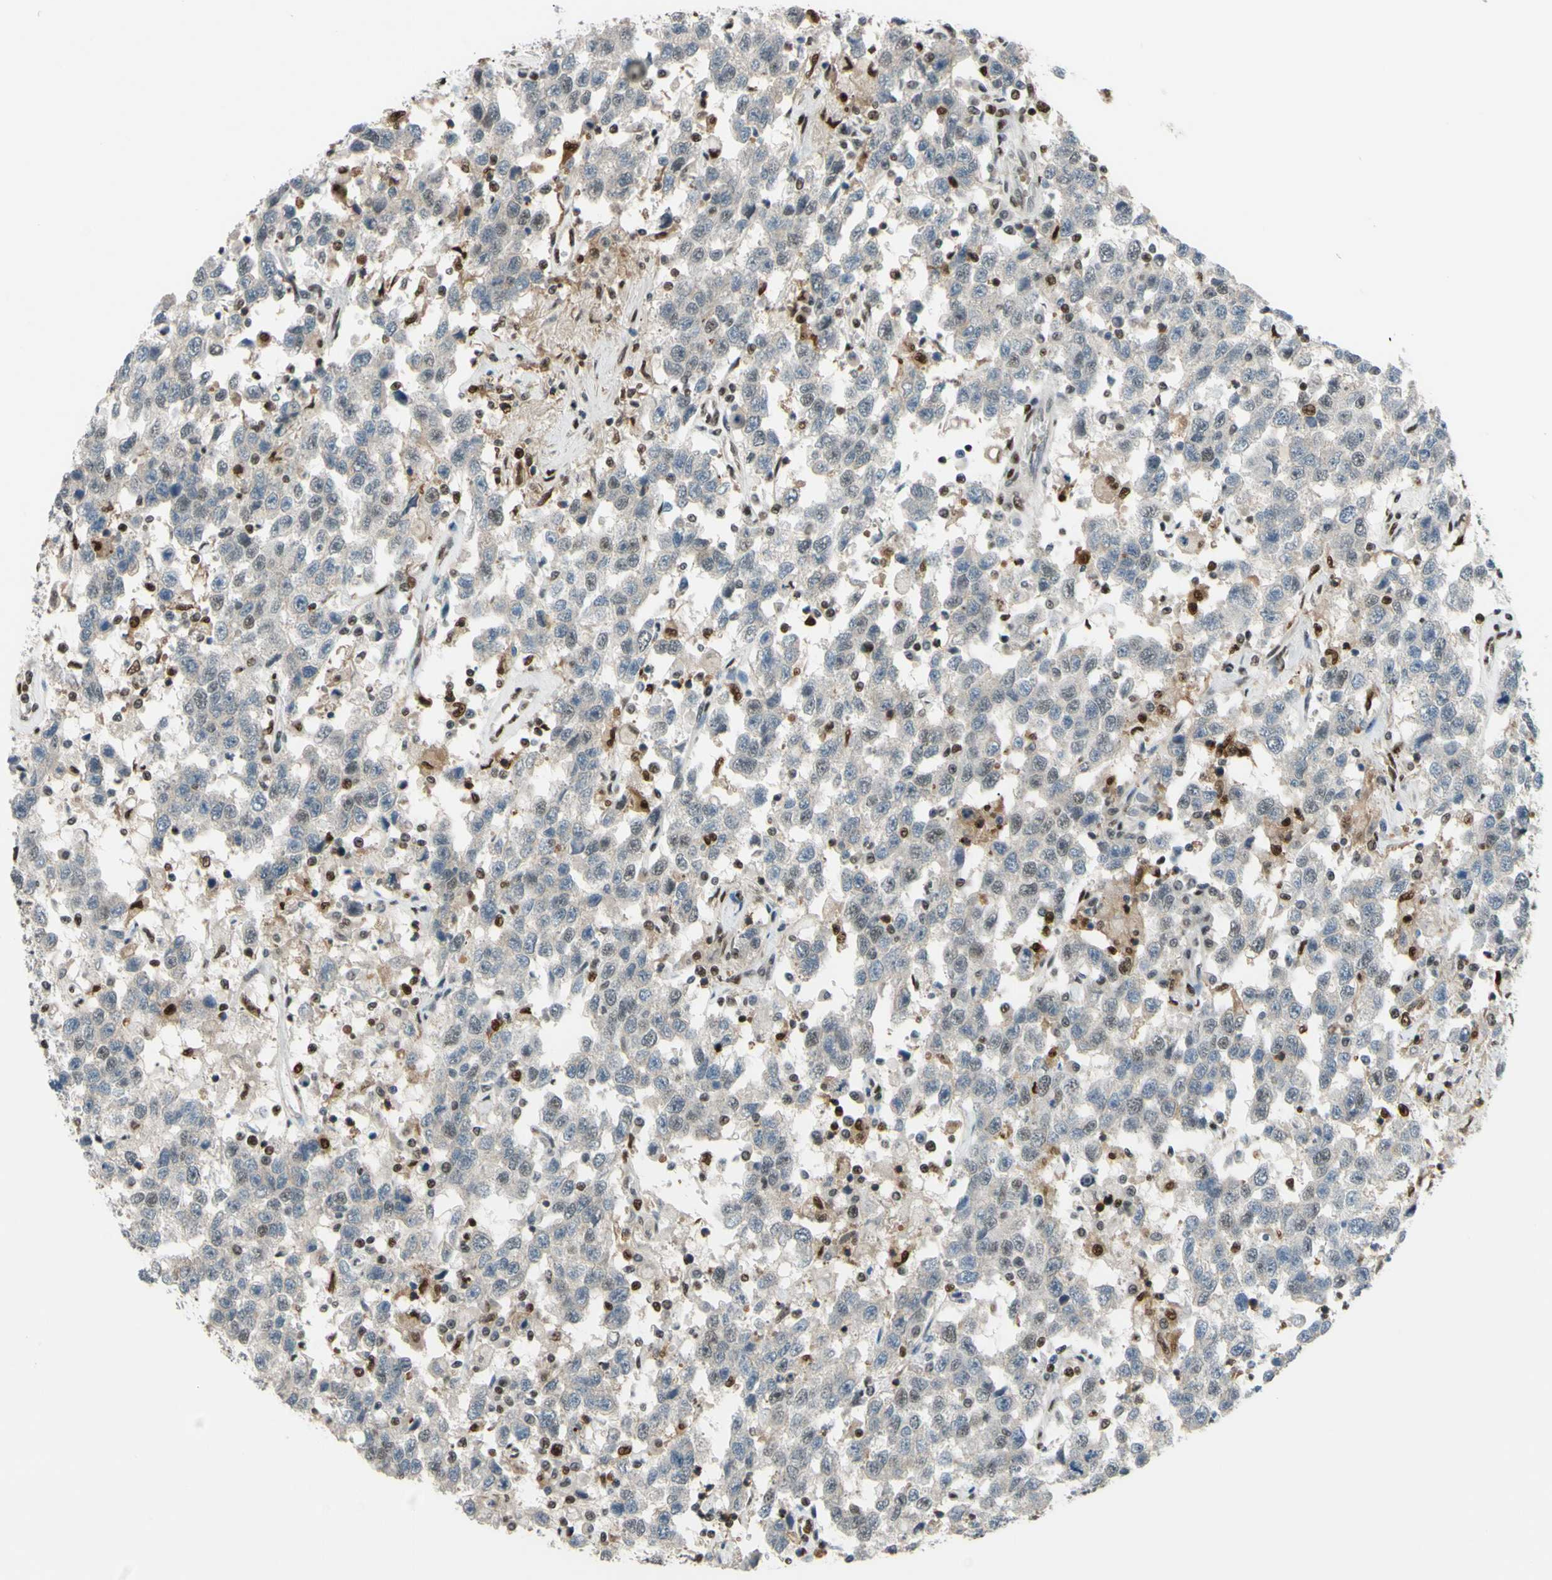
{"staining": {"intensity": "negative", "quantity": "none", "location": "none"}, "tissue": "testis cancer", "cell_type": "Tumor cells", "image_type": "cancer", "snomed": [{"axis": "morphology", "description": "Seminoma, NOS"}, {"axis": "topography", "description": "Testis"}], "caption": "There is no significant staining in tumor cells of testis seminoma. (DAB IHC with hematoxylin counter stain).", "gene": "FKBP5", "patient": {"sex": "male", "age": 41}}